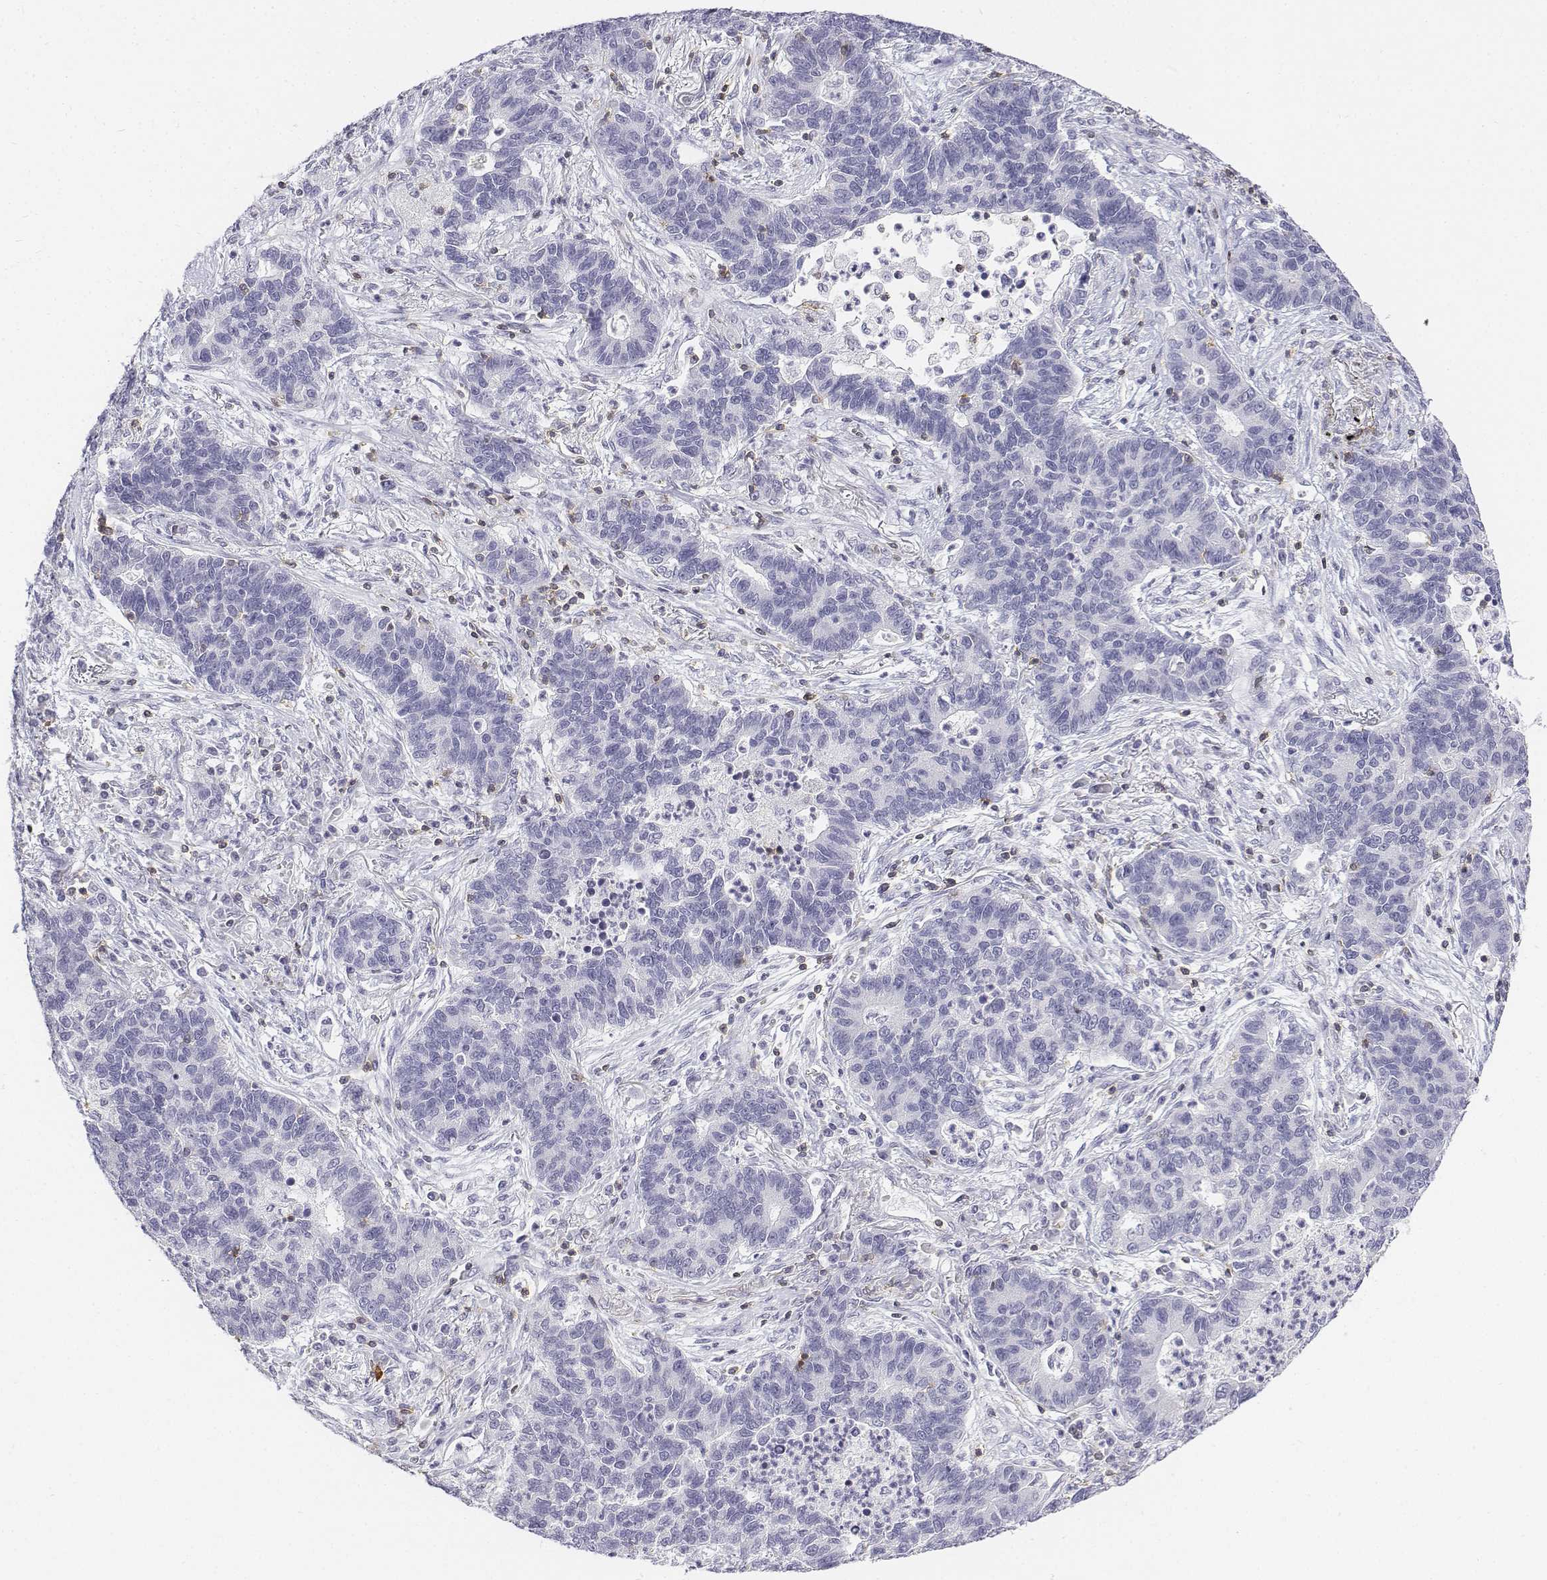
{"staining": {"intensity": "negative", "quantity": "none", "location": "none"}, "tissue": "lung cancer", "cell_type": "Tumor cells", "image_type": "cancer", "snomed": [{"axis": "morphology", "description": "Adenocarcinoma, NOS"}, {"axis": "topography", "description": "Lung"}], "caption": "Lung cancer stained for a protein using IHC exhibits no staining tumor cells.", "gene": "CD3E", "patient": {"sex": "female", "age": 57}}